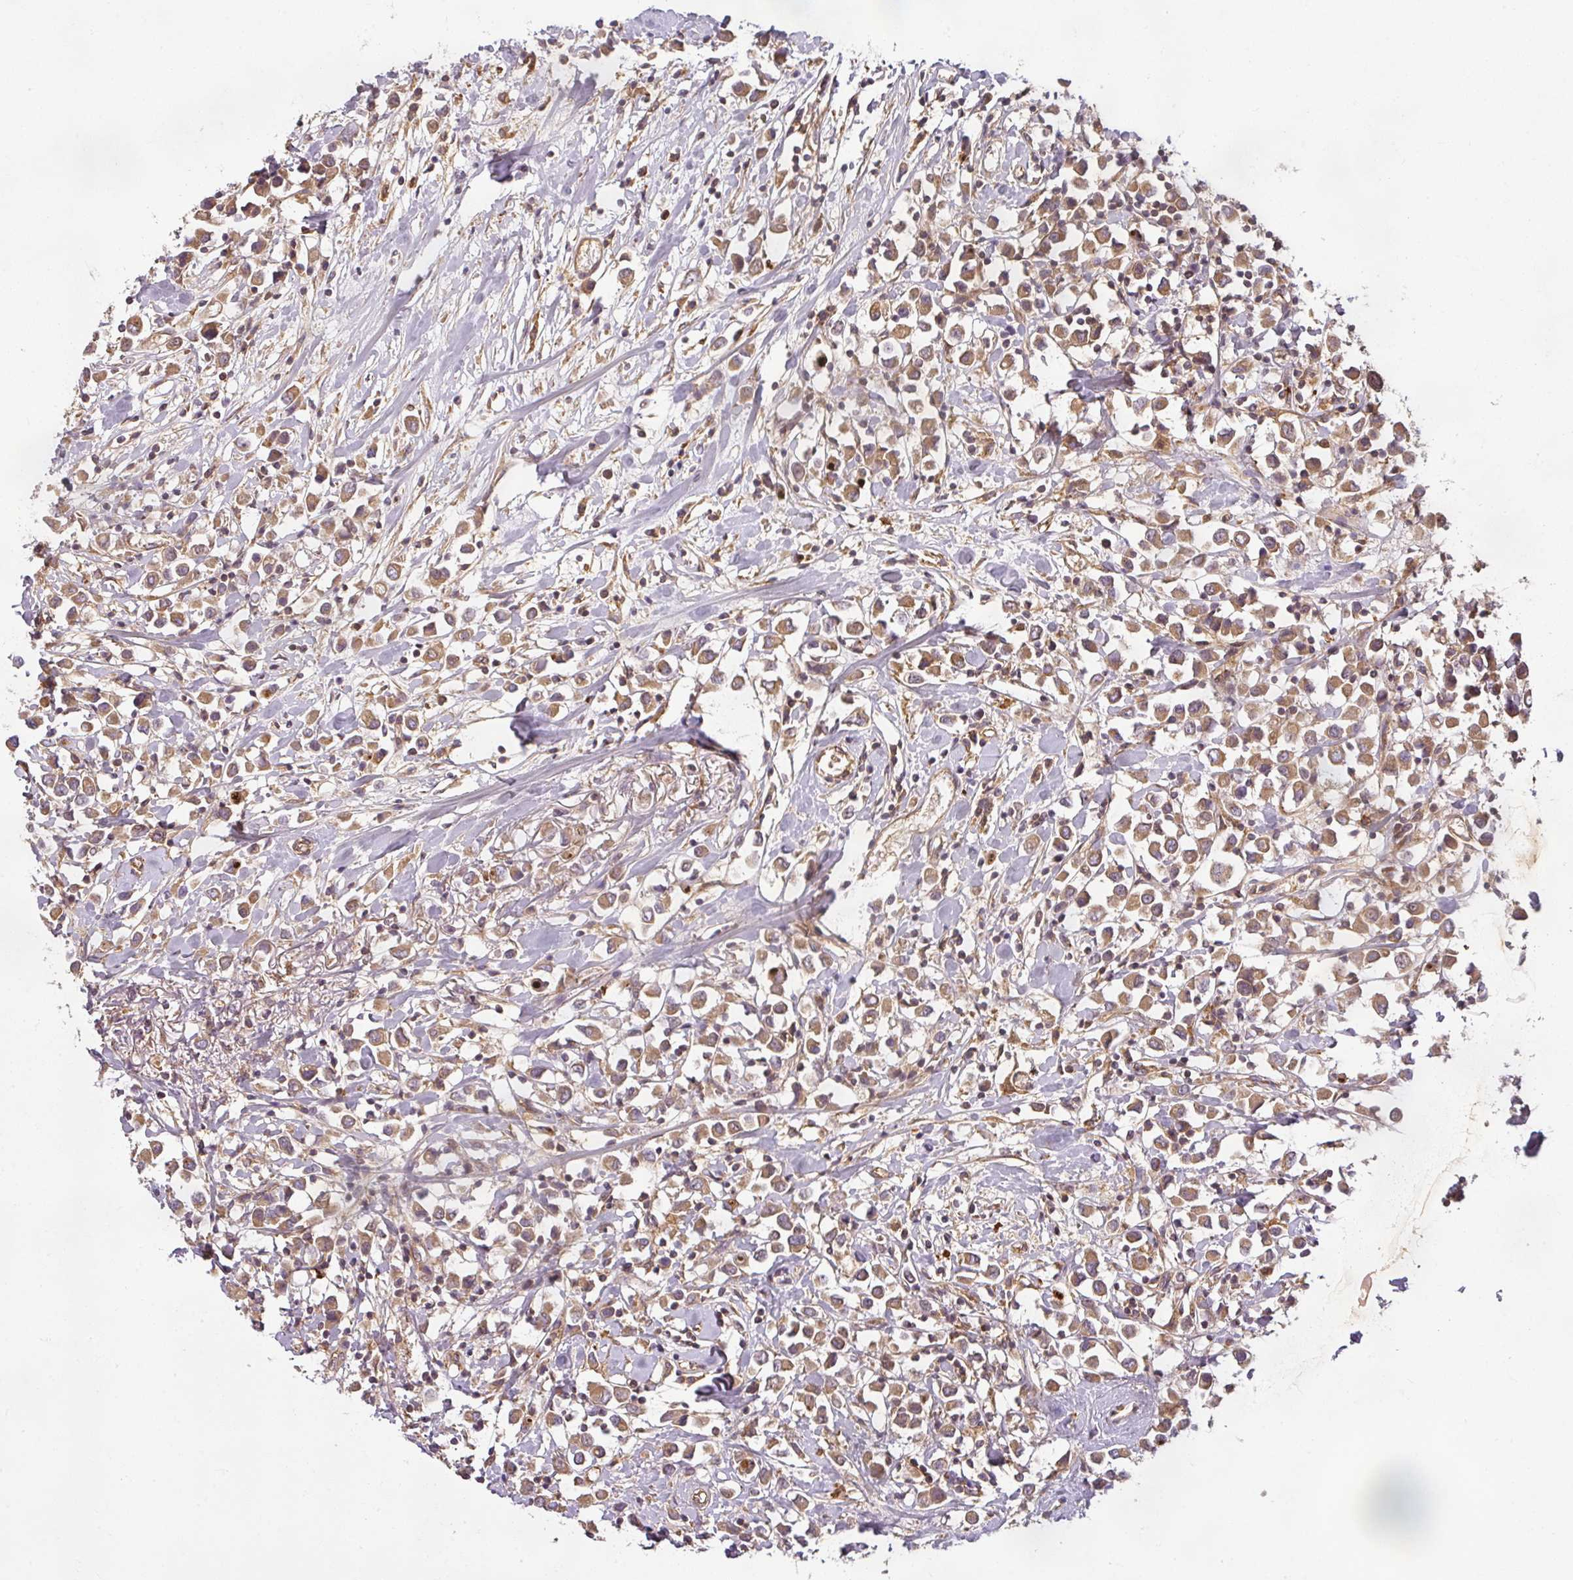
{"staining": {"intensity": "moderate", "quantity": ">75%", "location": "cytoplasmic/membranous"}, "tissue": "breast cancer", "cell_type": "Tumor cells", "image_type": "cancer", "snomed": [{"axis": "morphology", "description": "Duct carcinoma"}, {"axis": "topography", "description": "Breast"}], "caption": "DAB (3,3'-diaminobenzidine) immunohistochemical staining of breast cancer exhibits moderate cytoplasmic/membranous protein positivity in approximately >75% of tumor cells. (brown staining indicates protein expression, while blue staining denotes nuclei).", "gene": "DIMT1", "patient": {"sex": "female", "age": 61}}